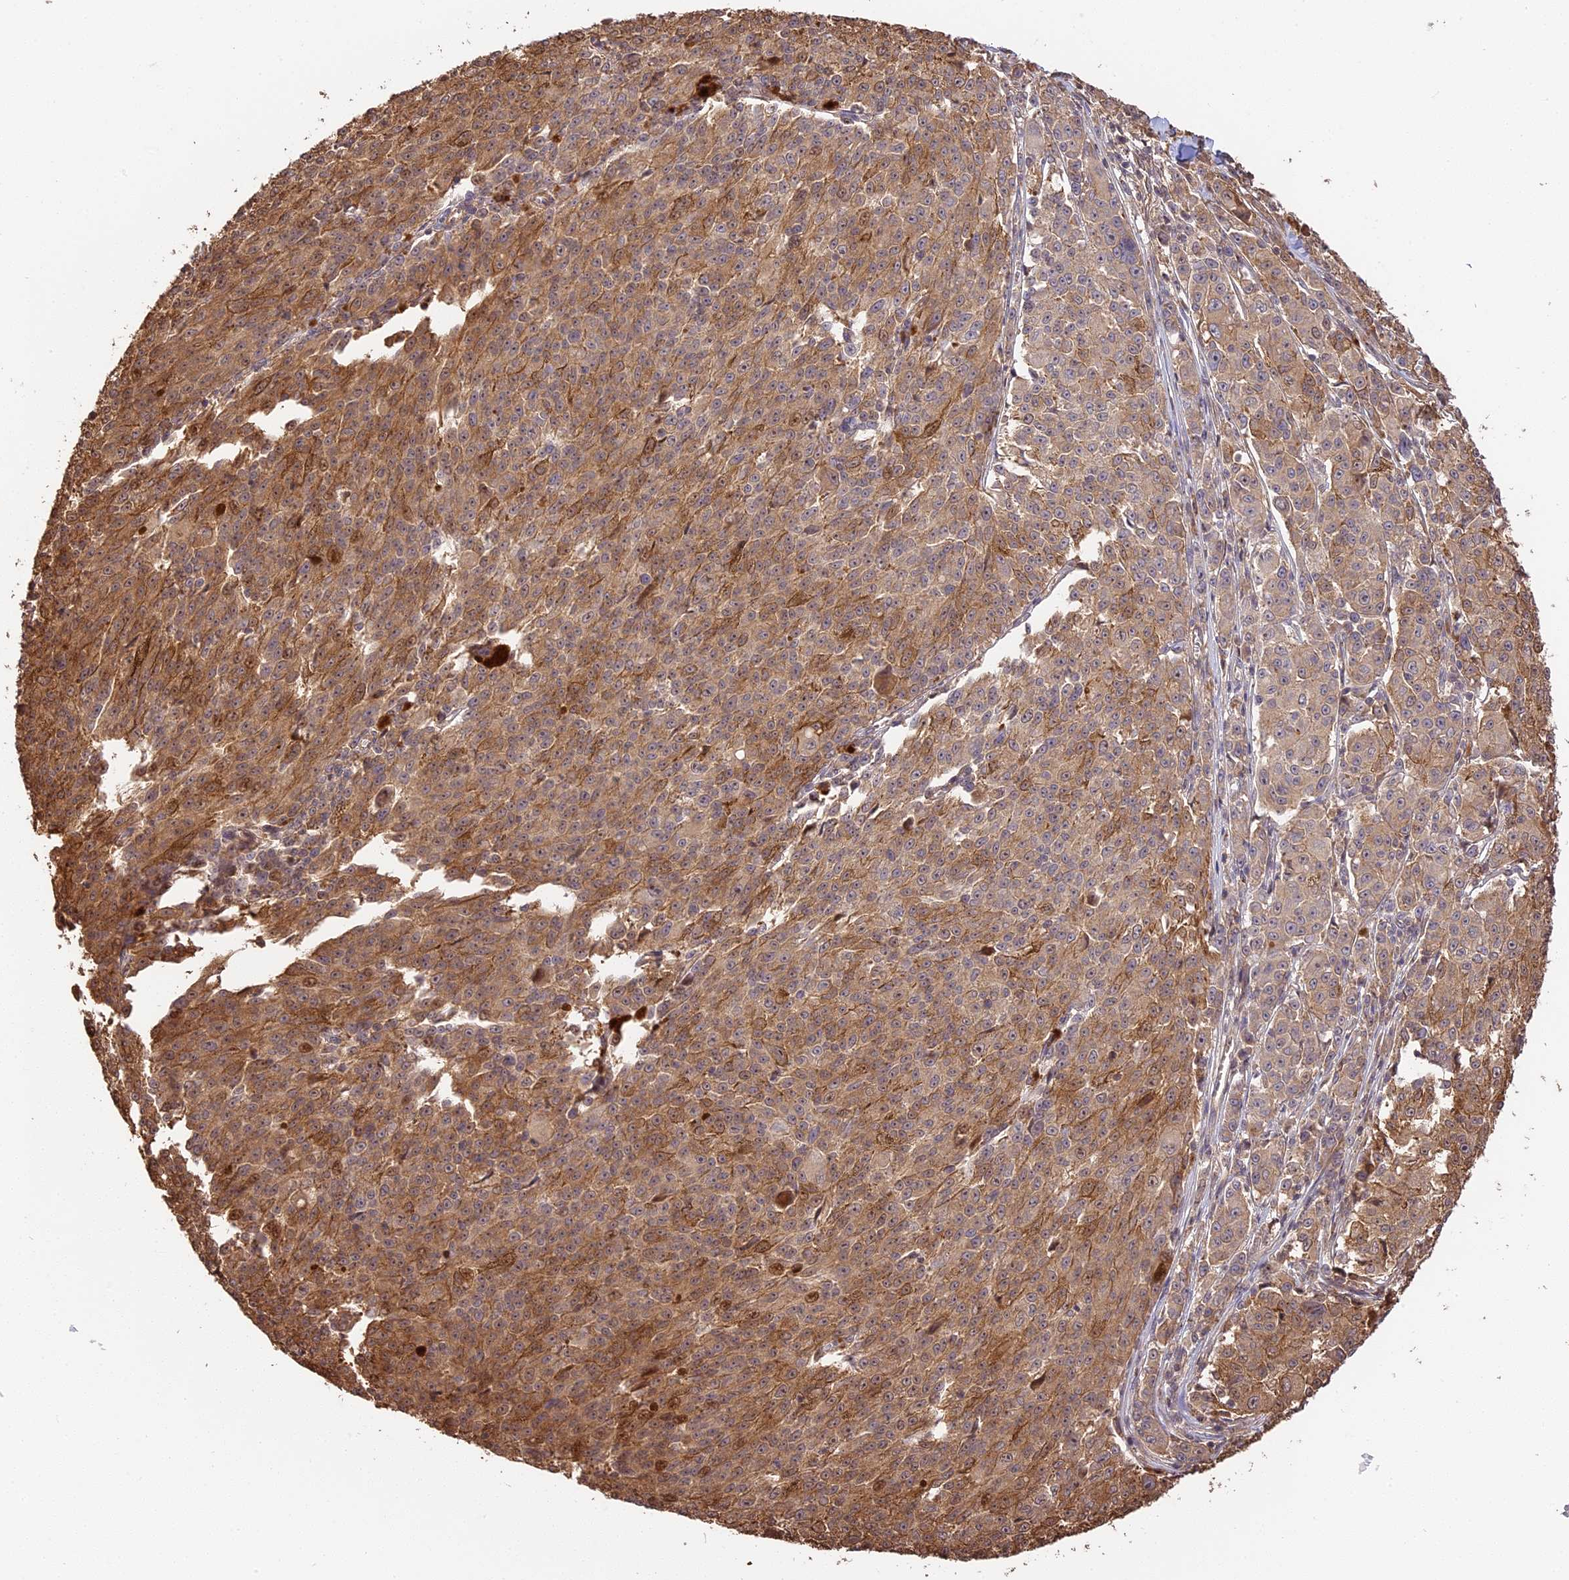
{"staining": {"intensity": "moderate", "quantity": ">75%", "location": "cytoplasmic/membranous,nuclear"}, "tissue": "melanoma", "cell_type": "Tumor cells", "image_type": "cancer", "snomed": [{"axis": "morphology", "description": "Malignant melanoma, NOS"}, {"axis": "topography", "description": "Skin"}], "caption": "Tumor cells show medium levels of moderate cytoplasmic/membranous and nuclear expression in approximately >75% of cells in malignant melanoma. The staining is performed using DAB (3,3'-diaminobenzidine) brown chromogen to label protein expression. The nuclei are counter-stained blue using hematoxylin.", "gene": "PPP1R37", "patient": {"sex": "female", "age": 52}}